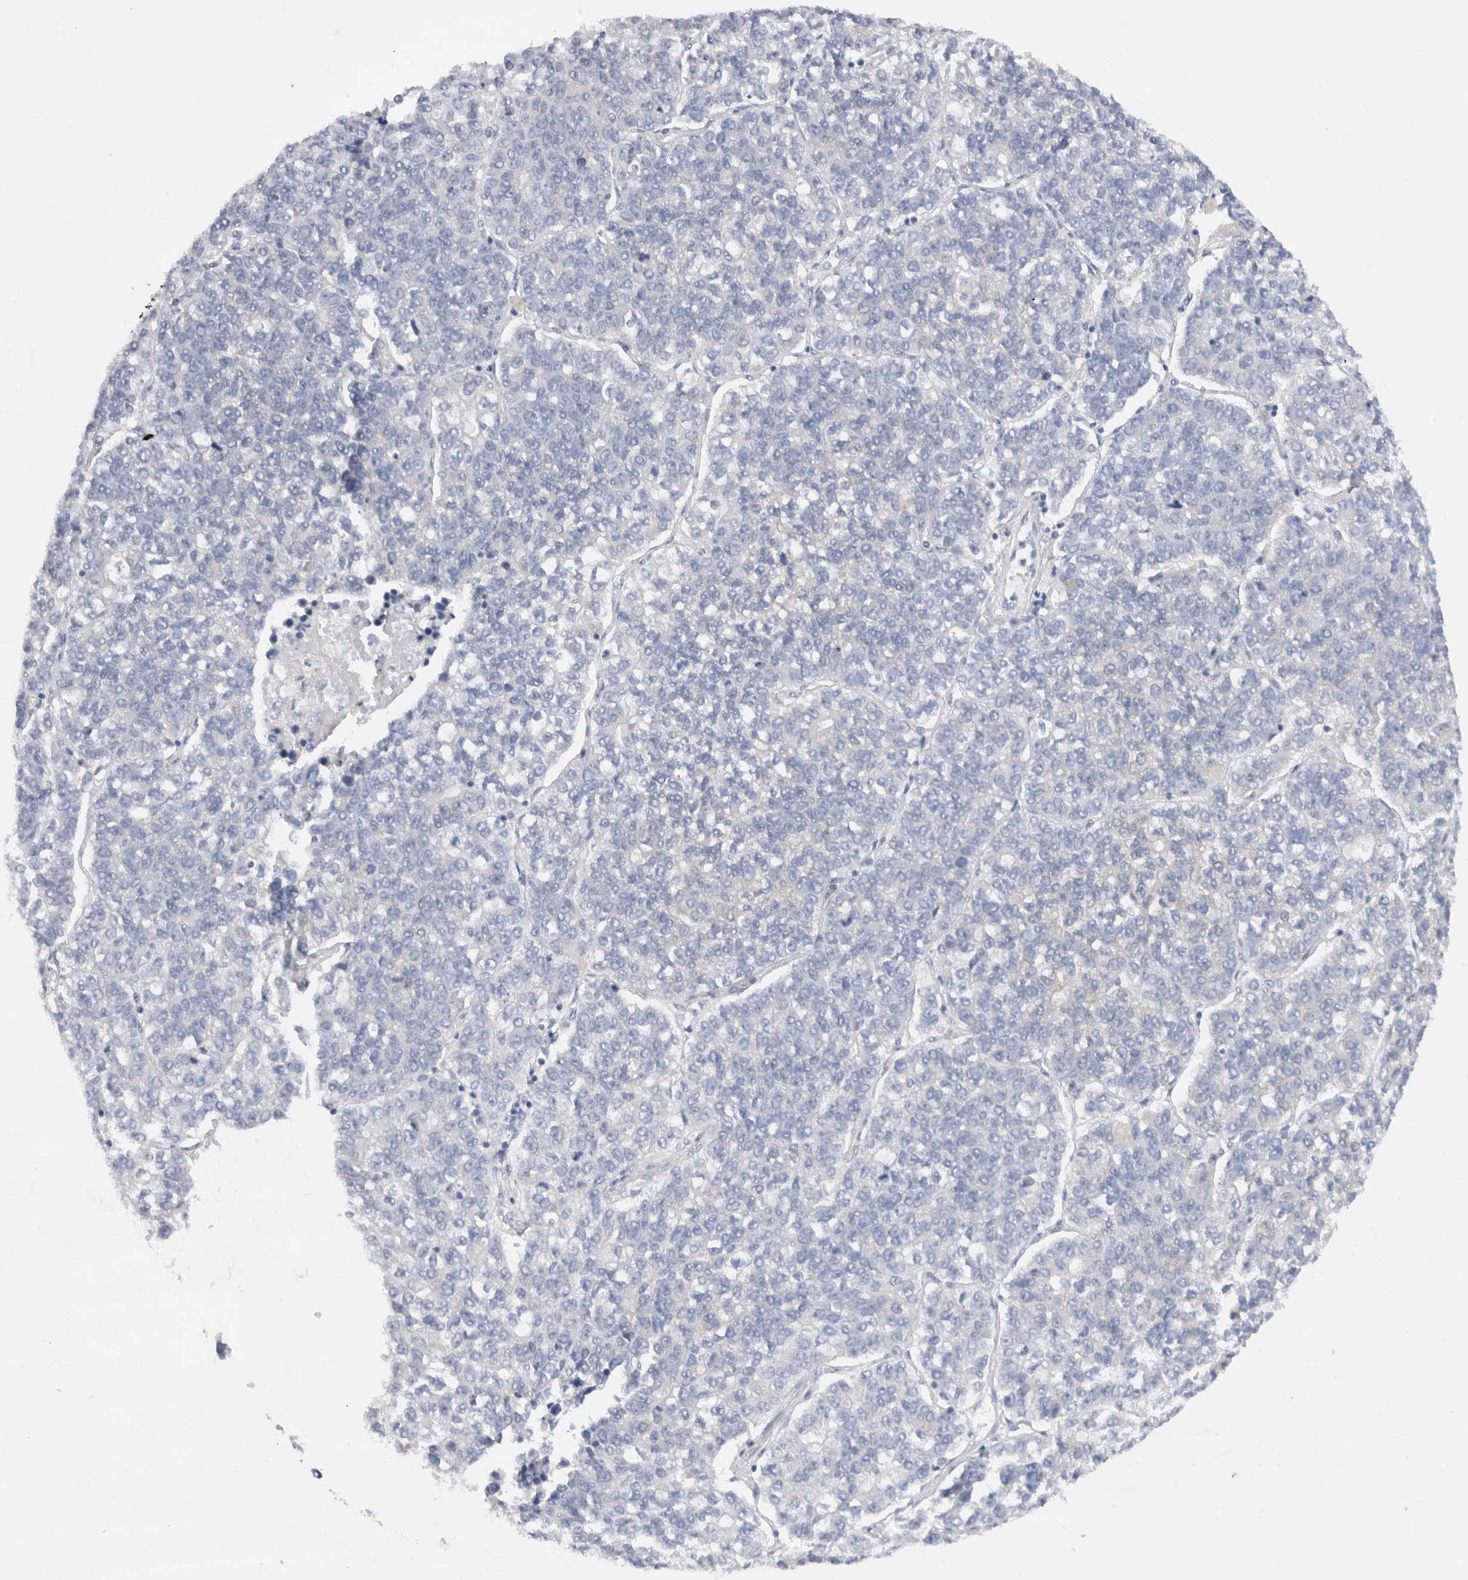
{"staining": {"intensity": "negative", "quantity": "none", "location": "none"}, "tissue": "lung cancer", "cell_type": "Tumor cells", "image_type": "cancer", "snomed": [{"axis": "morphology", "description": "Adenocarcinoma, NOS"}, {"axis": "topography", "description": "Lung"}], "caption": "This is a image of immunohistochemistry (IHC) staining of lung adenocarcinoma, which shows no staining in tumor cells.", "gene": "VCPIP1", "patient": {"sex": "male", "age": 49}}